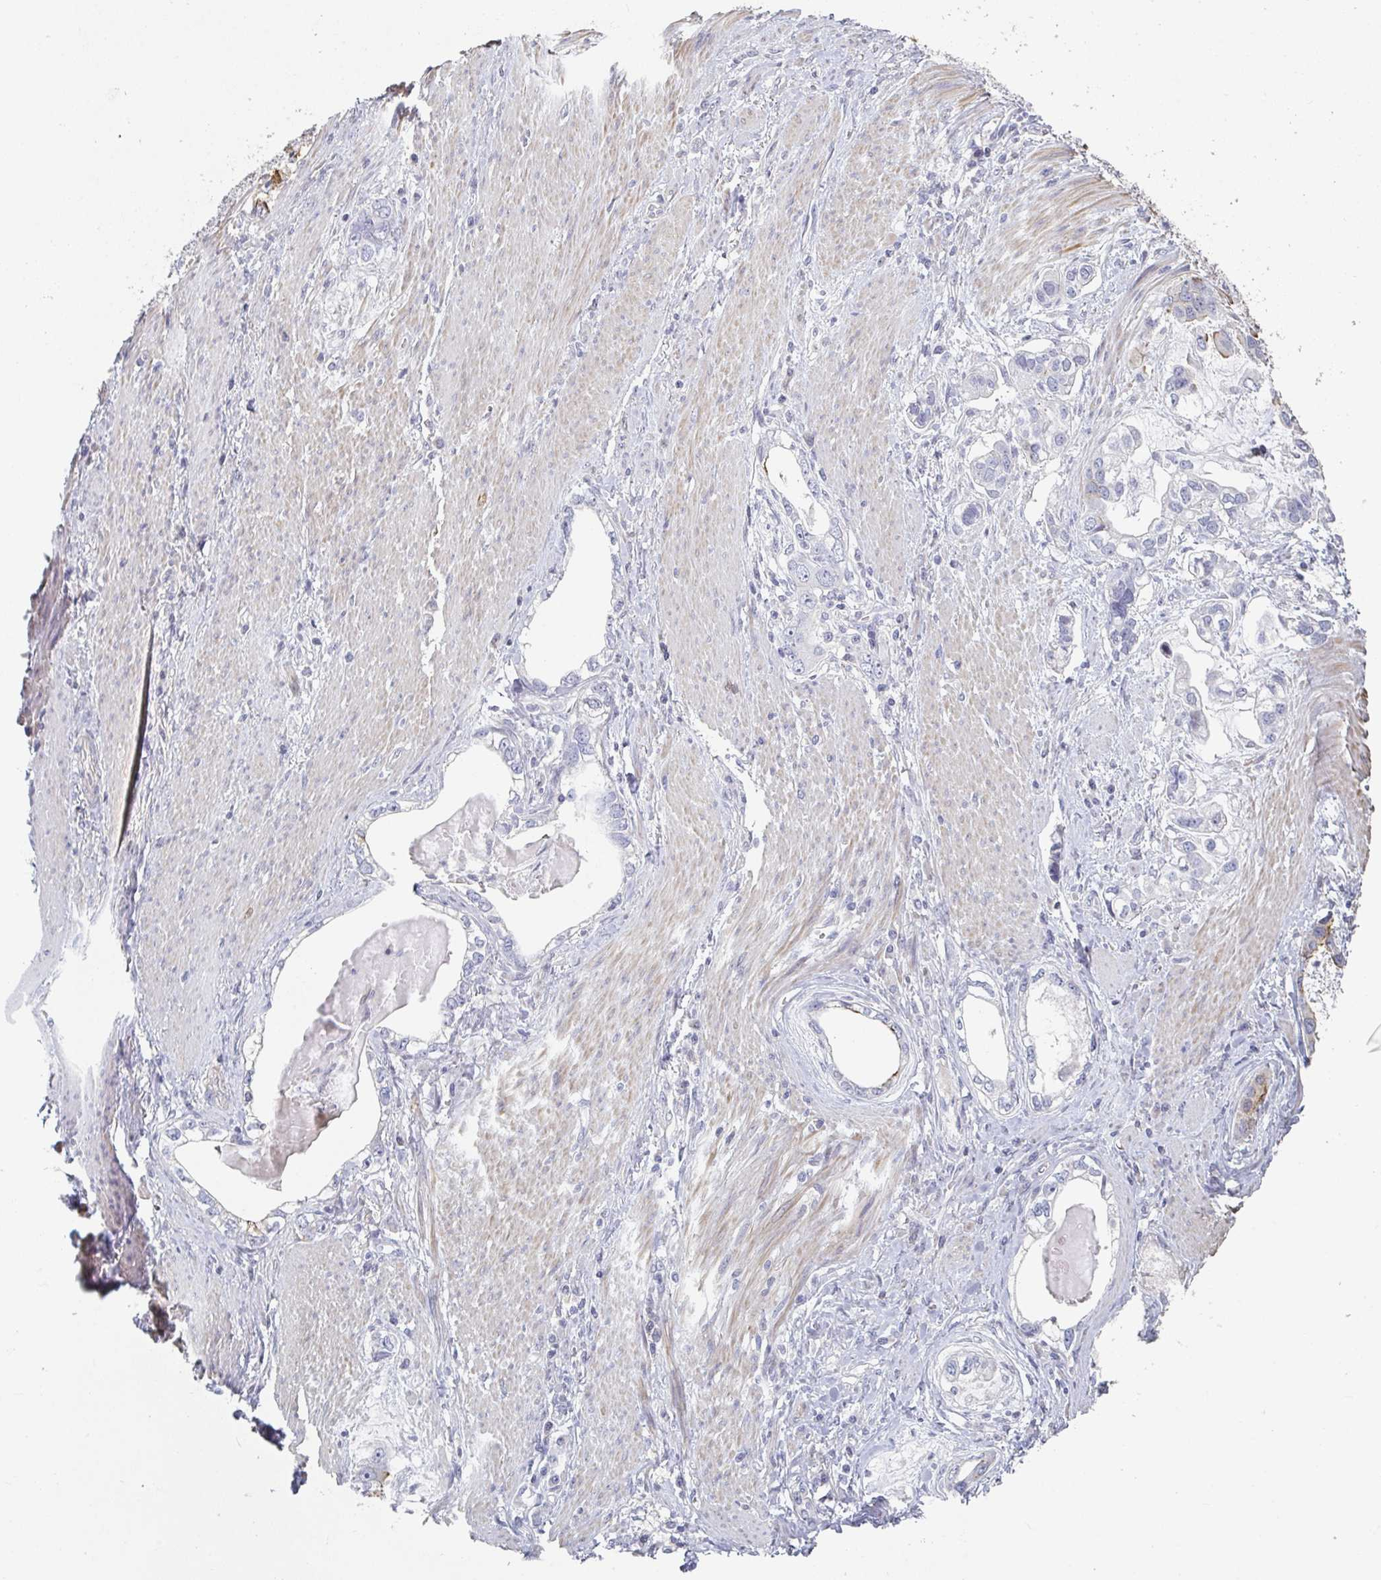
{"staining": {"intensity": "moderate", "quantity": "<25%", "location": "cytoplasmic/membranous"}, "tissue": "stomach cancer", "cell_type": "Tumor cells", "image_type": "cancer", "snomed": [{"axis": "morphology", "description": "Adenocarcinoma, NOS"}, {"axis": "topography", "description": "Stomach, lower"}], "caption": "Immunohistochemical staining of adenocarcinoma (stomach) displays low levels of moderate cytoplasmic/membranous protein positivity in about <25% of tumor cells.", "gene": "A1CF", "patient": {"sex": "female", "age": 93}}